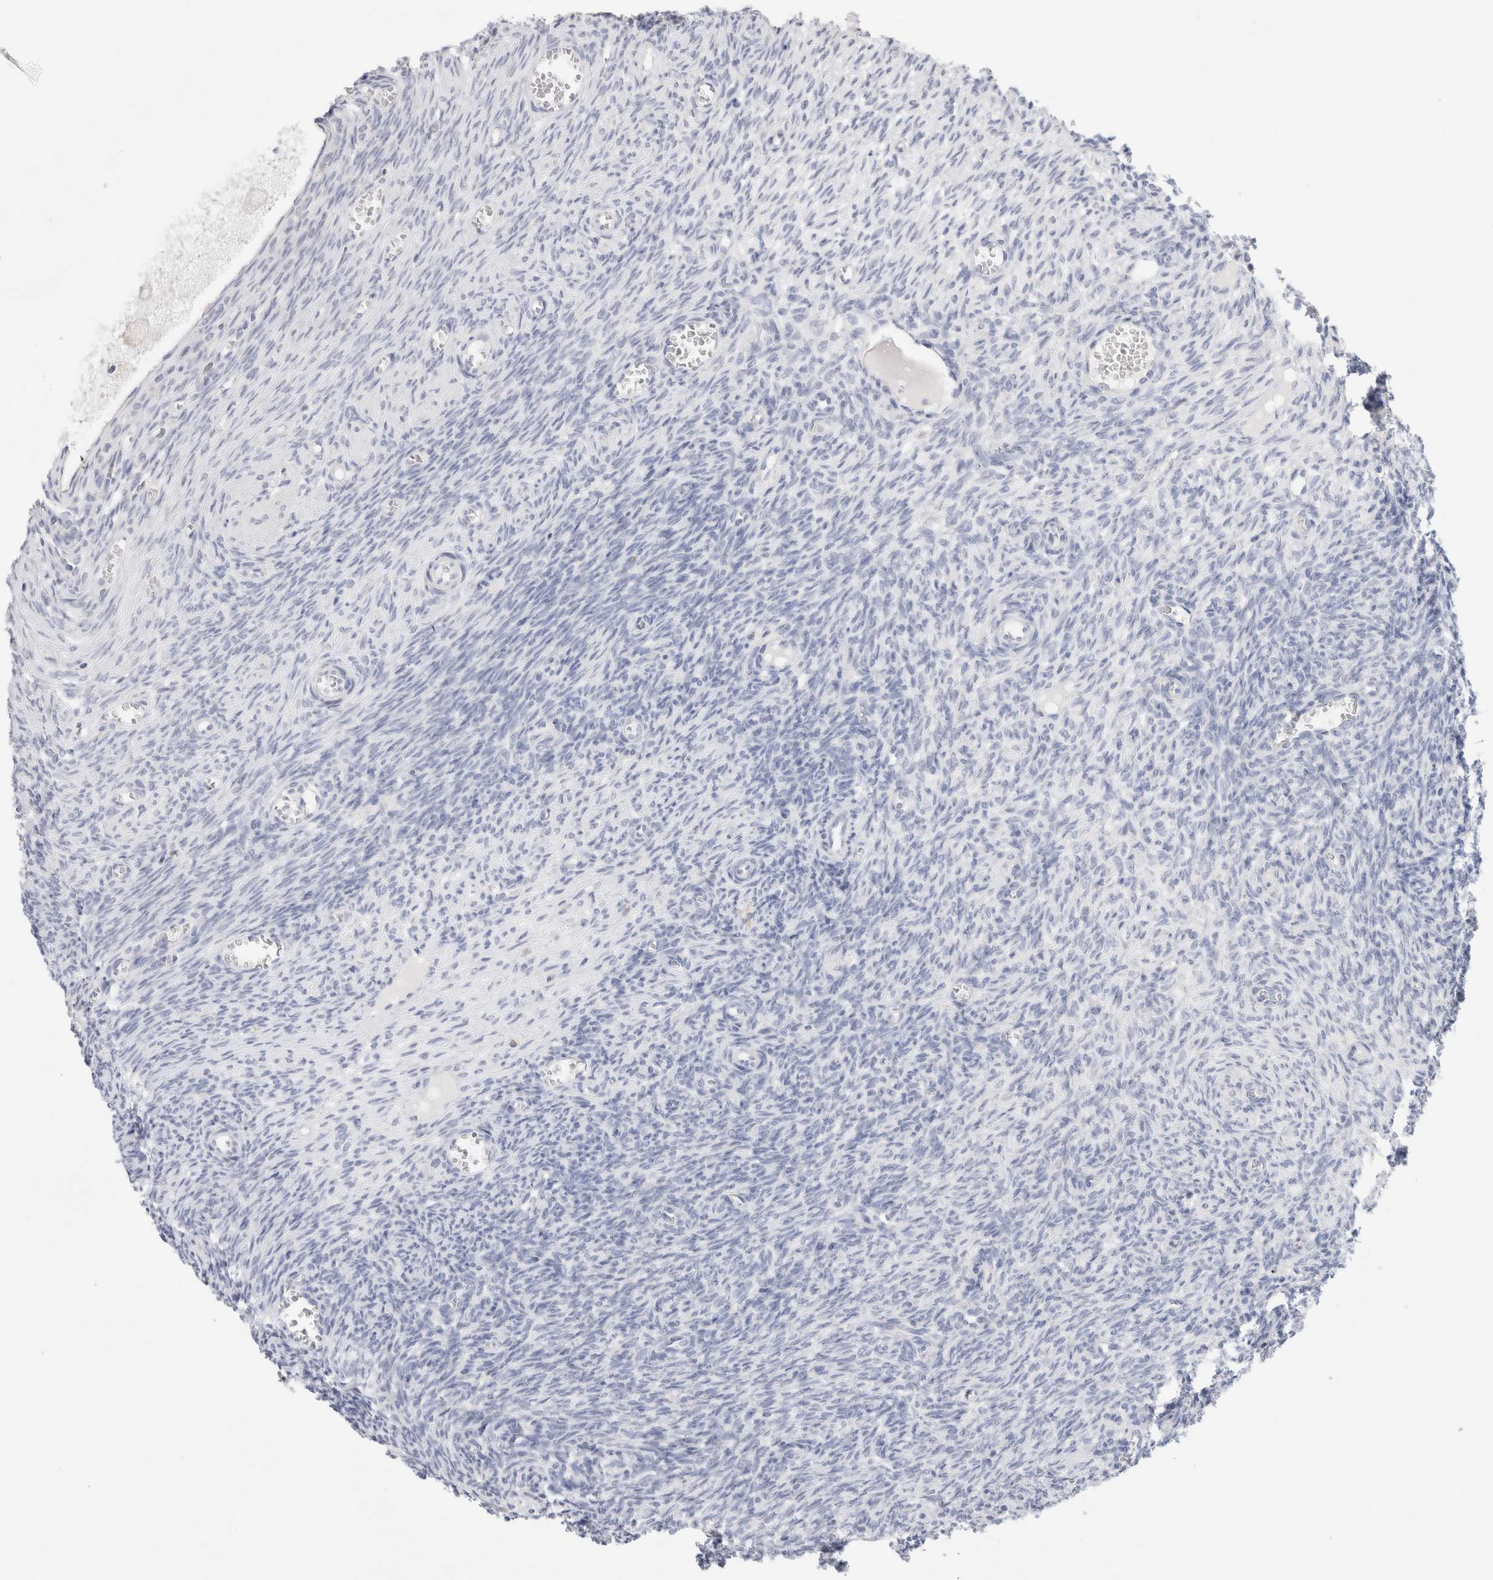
{"staining": {"intensity": "negative", "quantity": "none", "location": "none"}, "tissue": "ovary", "cell_type": "Follicle cells", "image_type": "normal", "snomed": [{"axis": "morphology", "description": "Normal tissue, NOS"}, {"axis": "topography", "description": "Ovary"}], "caption": "Immunohistochemical staining of unremarkable ovary demonstrates no significant positivity in follicle cells. (Brightfield microscopy of DAB immunohistochemistry (IHC) at high magnification).", "gene": "CSK", "patient": {"sex": "female", "age": 27}}